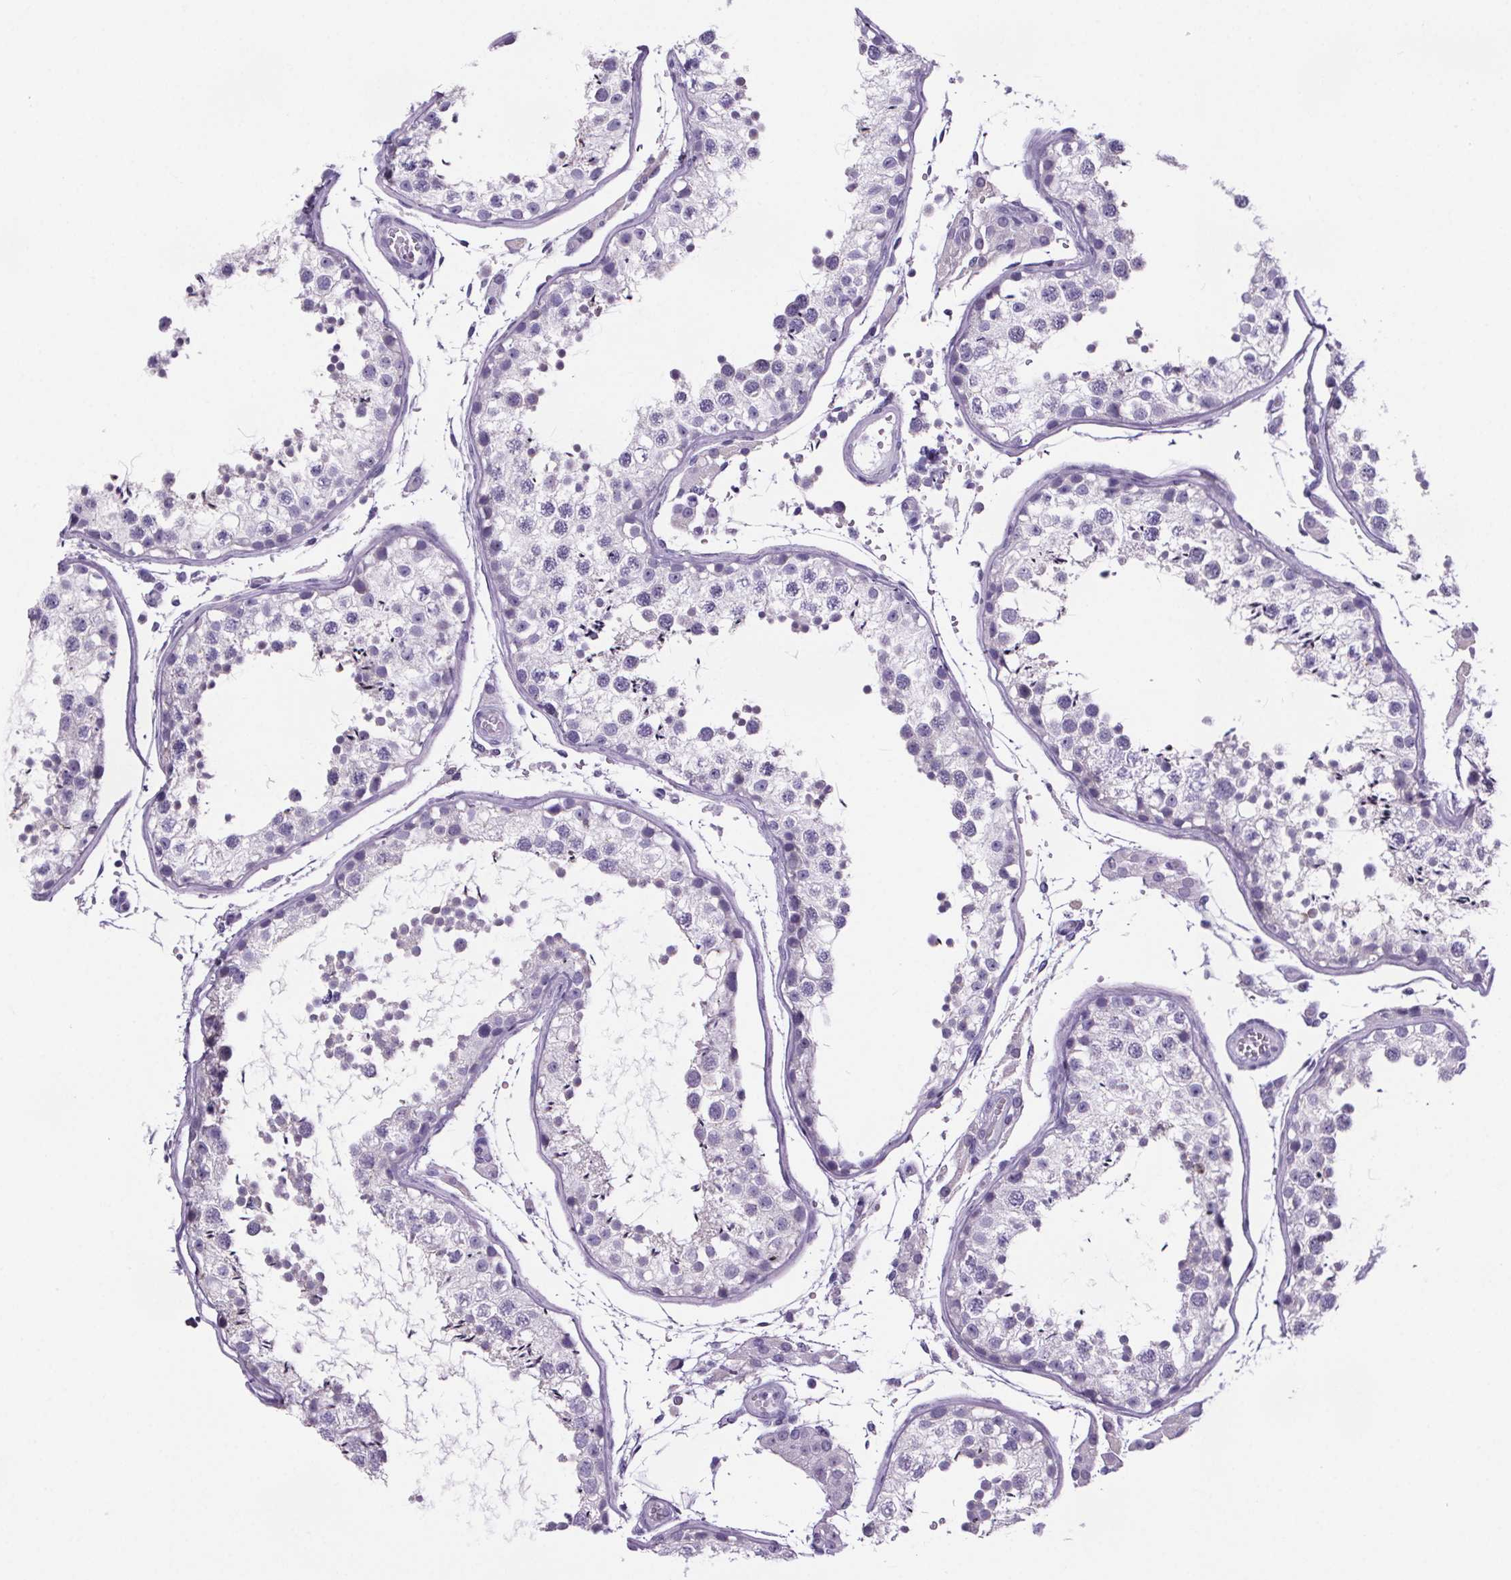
{"staining": {"intensity": "negative", "quantity": "none", "location": "none"}, "tissue": "testis", "cell_type": "Cells in seminiferous ducts", "image_type": "normal", "snomed": [{"axis": "morphology", "description": "Normal tissue, NOS"}, {"axis": "topography", "description": "Testis"}], "caption": "IHC of benign human testis demonstrates no expression in cells in seminiferous ducts. The staining was performed using DAB to visualize the protein expression in brown, while the nuclei were stained in blue with hematoxylin (Magnification: 20x).", "gene": "CUBN", "patient": {"sex": "male", "age": 29}}